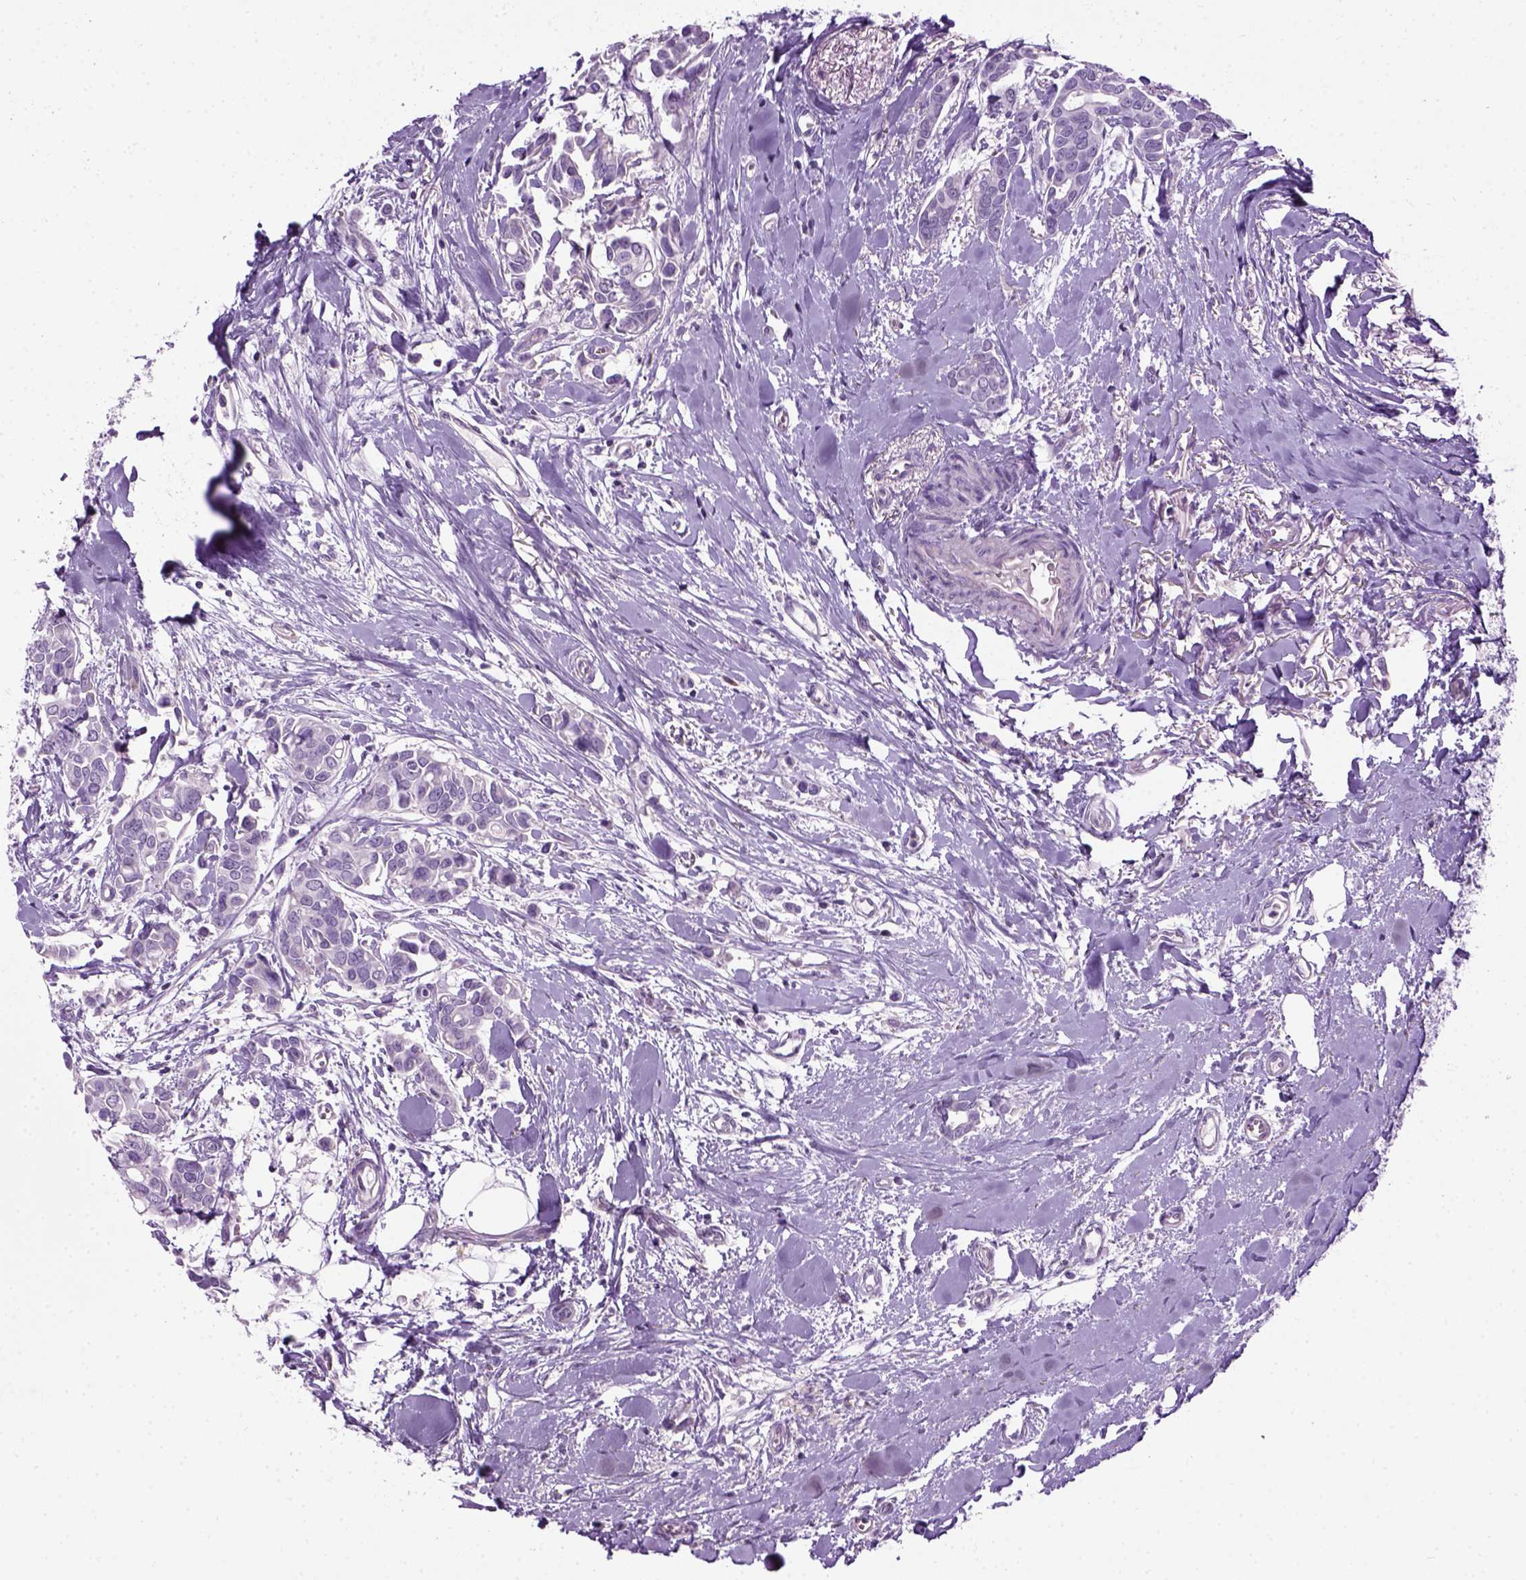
{"staining": {"intensity": "negative", "quantity": "none", "location": "none"}, "tissue": "breast cancer", "cell_type": "Tumor cells", "image_type": "cancer", "snomed": [{"axis": "morphology", "description": "Duct carcinoma"}, {"axis": "topography", "description": "Breast"}], "caption": "High power microscopy histopathology image of an immunohistochemistry photomicrograph of breast infiltrating ductal carcinoma, revealing no significant positivity in tumor cells.", "gene": "GABRB2", "patient": {"sex": "female", "age": 54}}